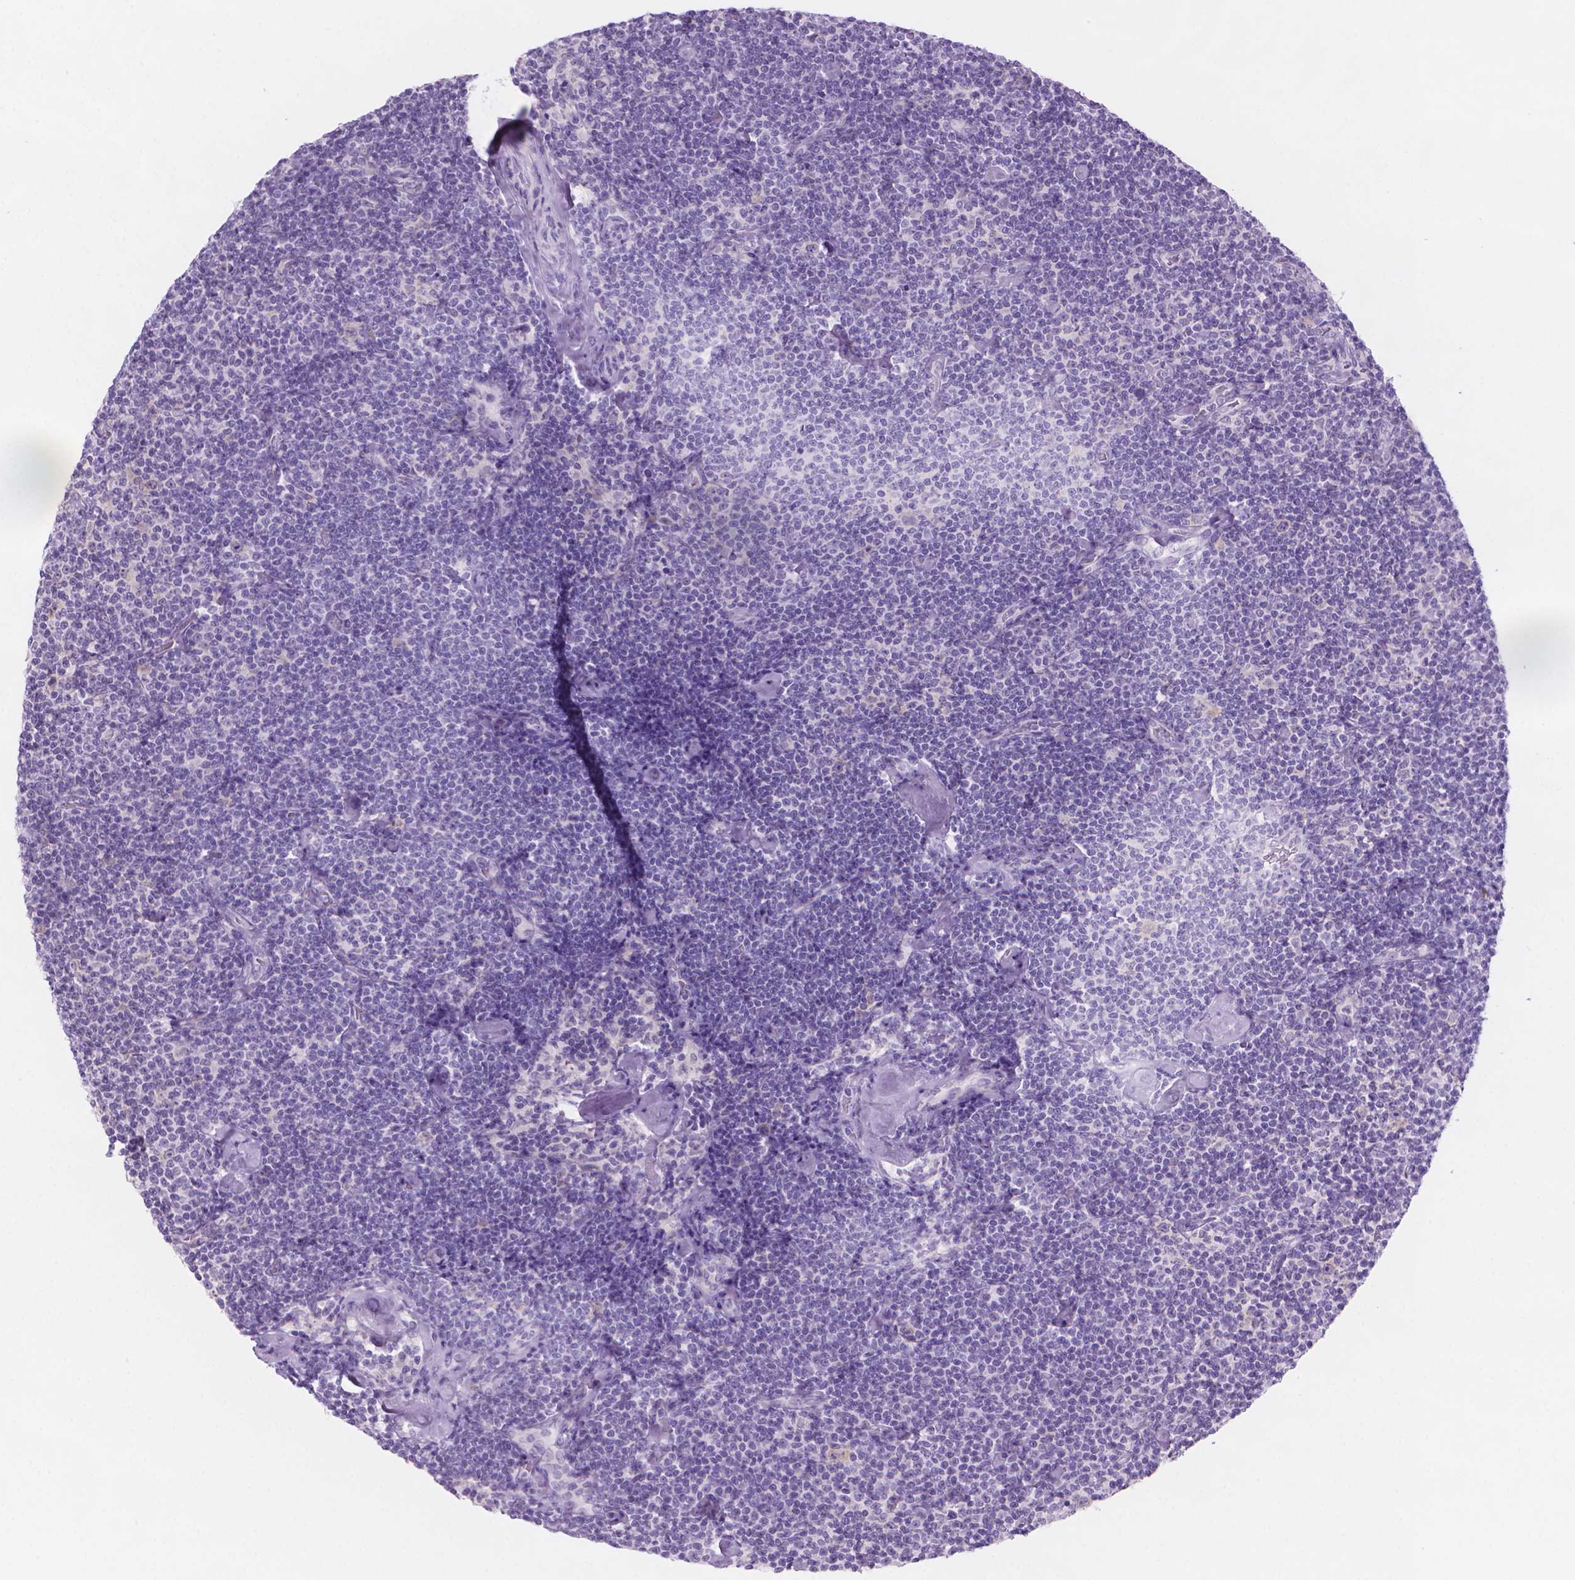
{"staining": {"intensity": "negative", "quantity": "none", "location": "none"}, "tissue": "lymphoma", "cell_type": "Tumor cells", "image_type": "cancer", "snomed": [{"axis": "morphology", "description": "Malignant lymphoma, non-Hodgkin's type, Low grade"}, {"axis": "topography", "description": "Lymph node"}], "caption": "The image demonstrates no staining of tumor cells in lymphoma. (DAB (3,3'-diaminobenzidine) IHC, high magnification).", "gene": "ENSG00000187186", "patient": {"sex": "male", "age": 81}}